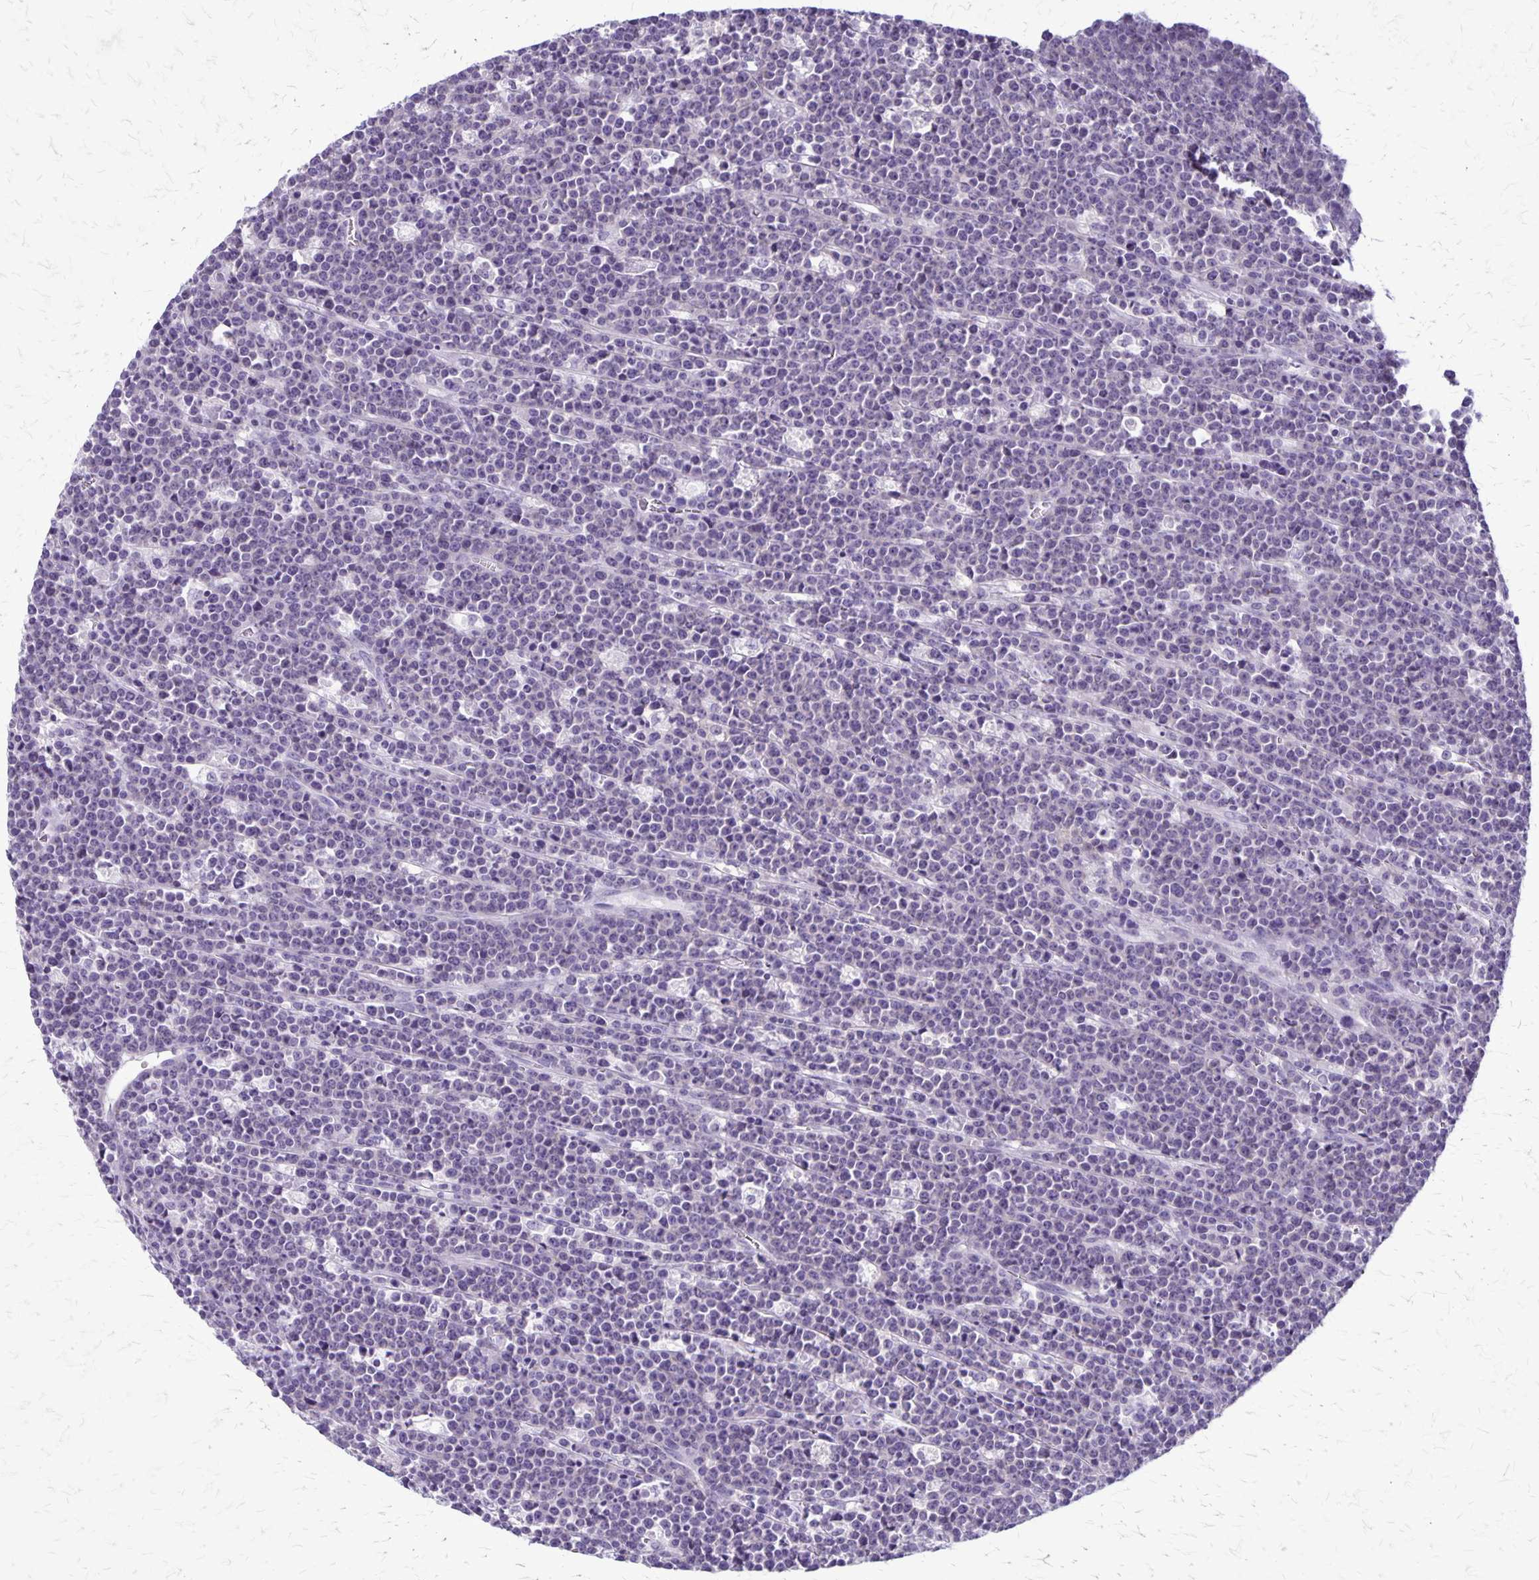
{"staining": {"intensity": "negative", "quantity": "none", "location": "none"}, "tissue": "lymphoma", "cell_type": "Tumor cells", "image_type": "cancer", "snomed": [{"axis": "morphology", "description": "Malignant lymphoma, non-Hodgkin's type, High grade"}, {"axis": "topography", "description": "Ovary"}], "caption": "A histopathology image of human lymphoma is negative for staining in tumor cells.", "gene": "PLXNB3", "patient": {"sex": "female", "age": 56}}